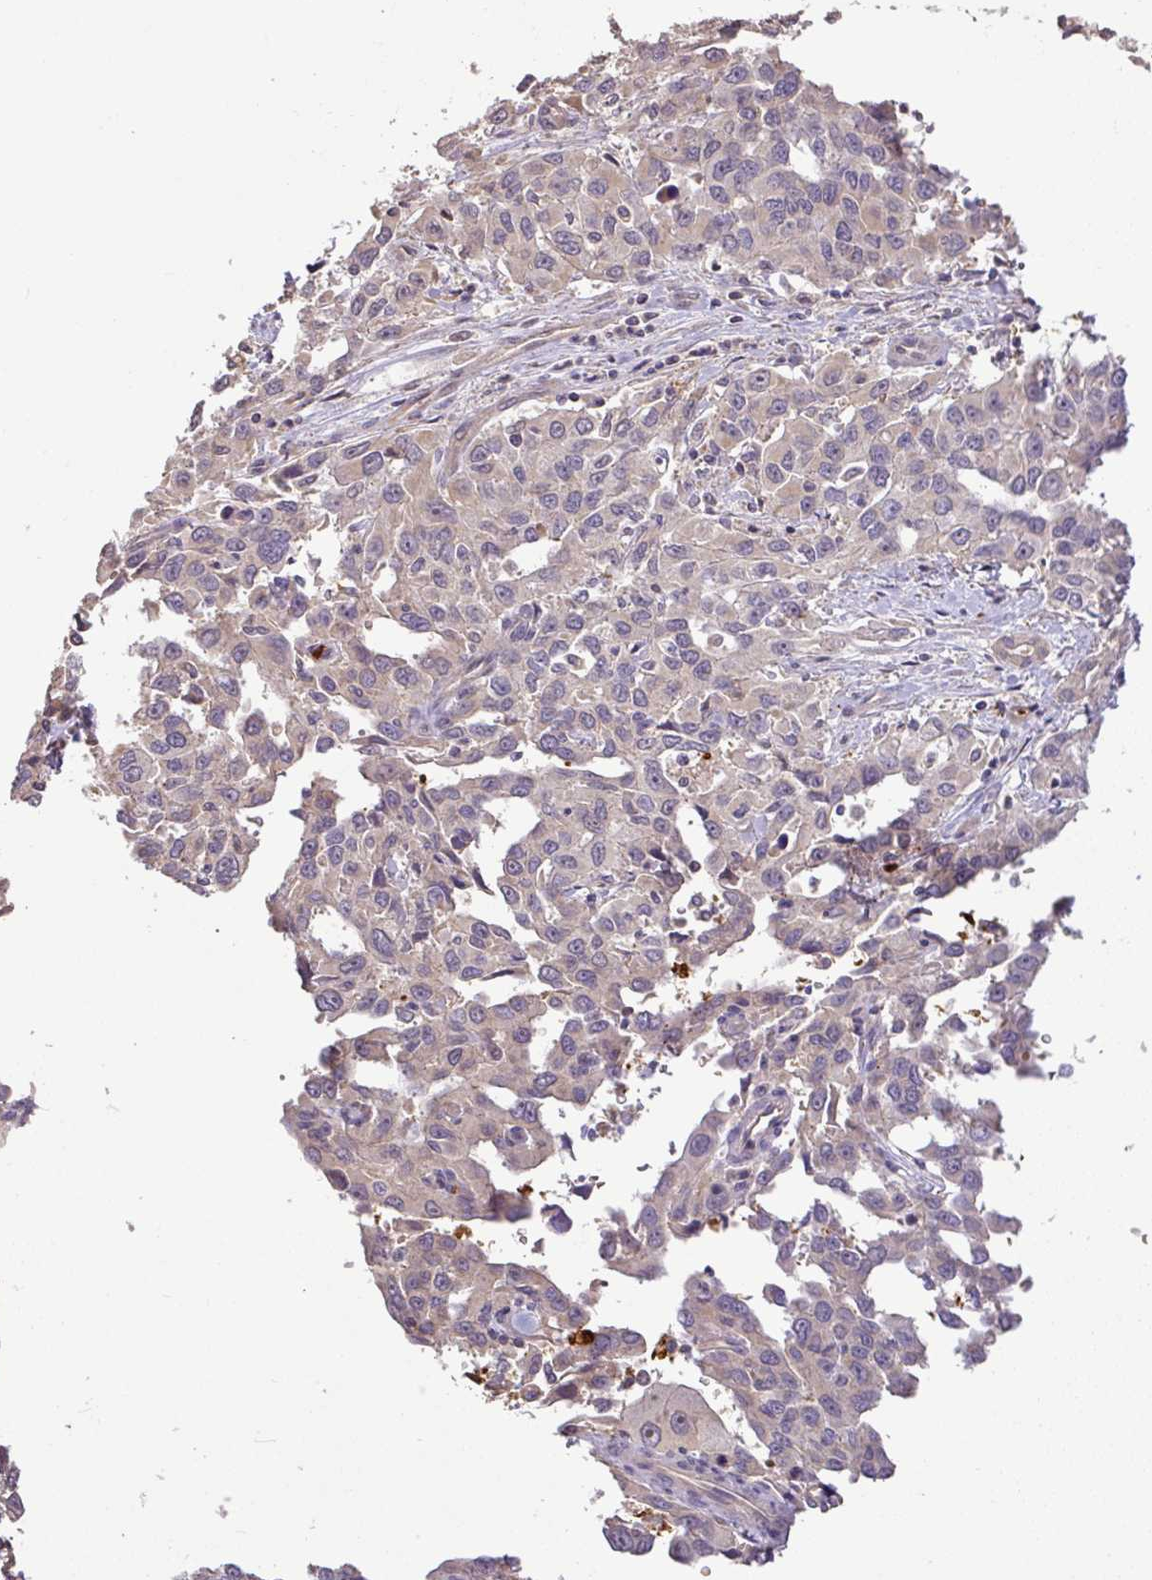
{"staining": {"intensity": "negative", "quantity": "none", "location": "none"}, "tissue": "liver cancer", "cell_type": "Tumor cells", "image_type": "cancer", "snomed": [{"axis": "morphology", "description": "Carcinoma, Hepatocellular, NOS"}, {"axis": "topography", "description": "Liver"}], "caption": "High magnification brightfield microscopy of hepatocellular carcinoma (liver) stained with DAB (brown) and counterstained with hematoxylin (blue): tumor cells show no significant expression. (Immunohistochemistry, brightfield microscopy, high magnification).", "gene": "C1QTNF9B", "patient": {"sex": "male", "age": 63}}